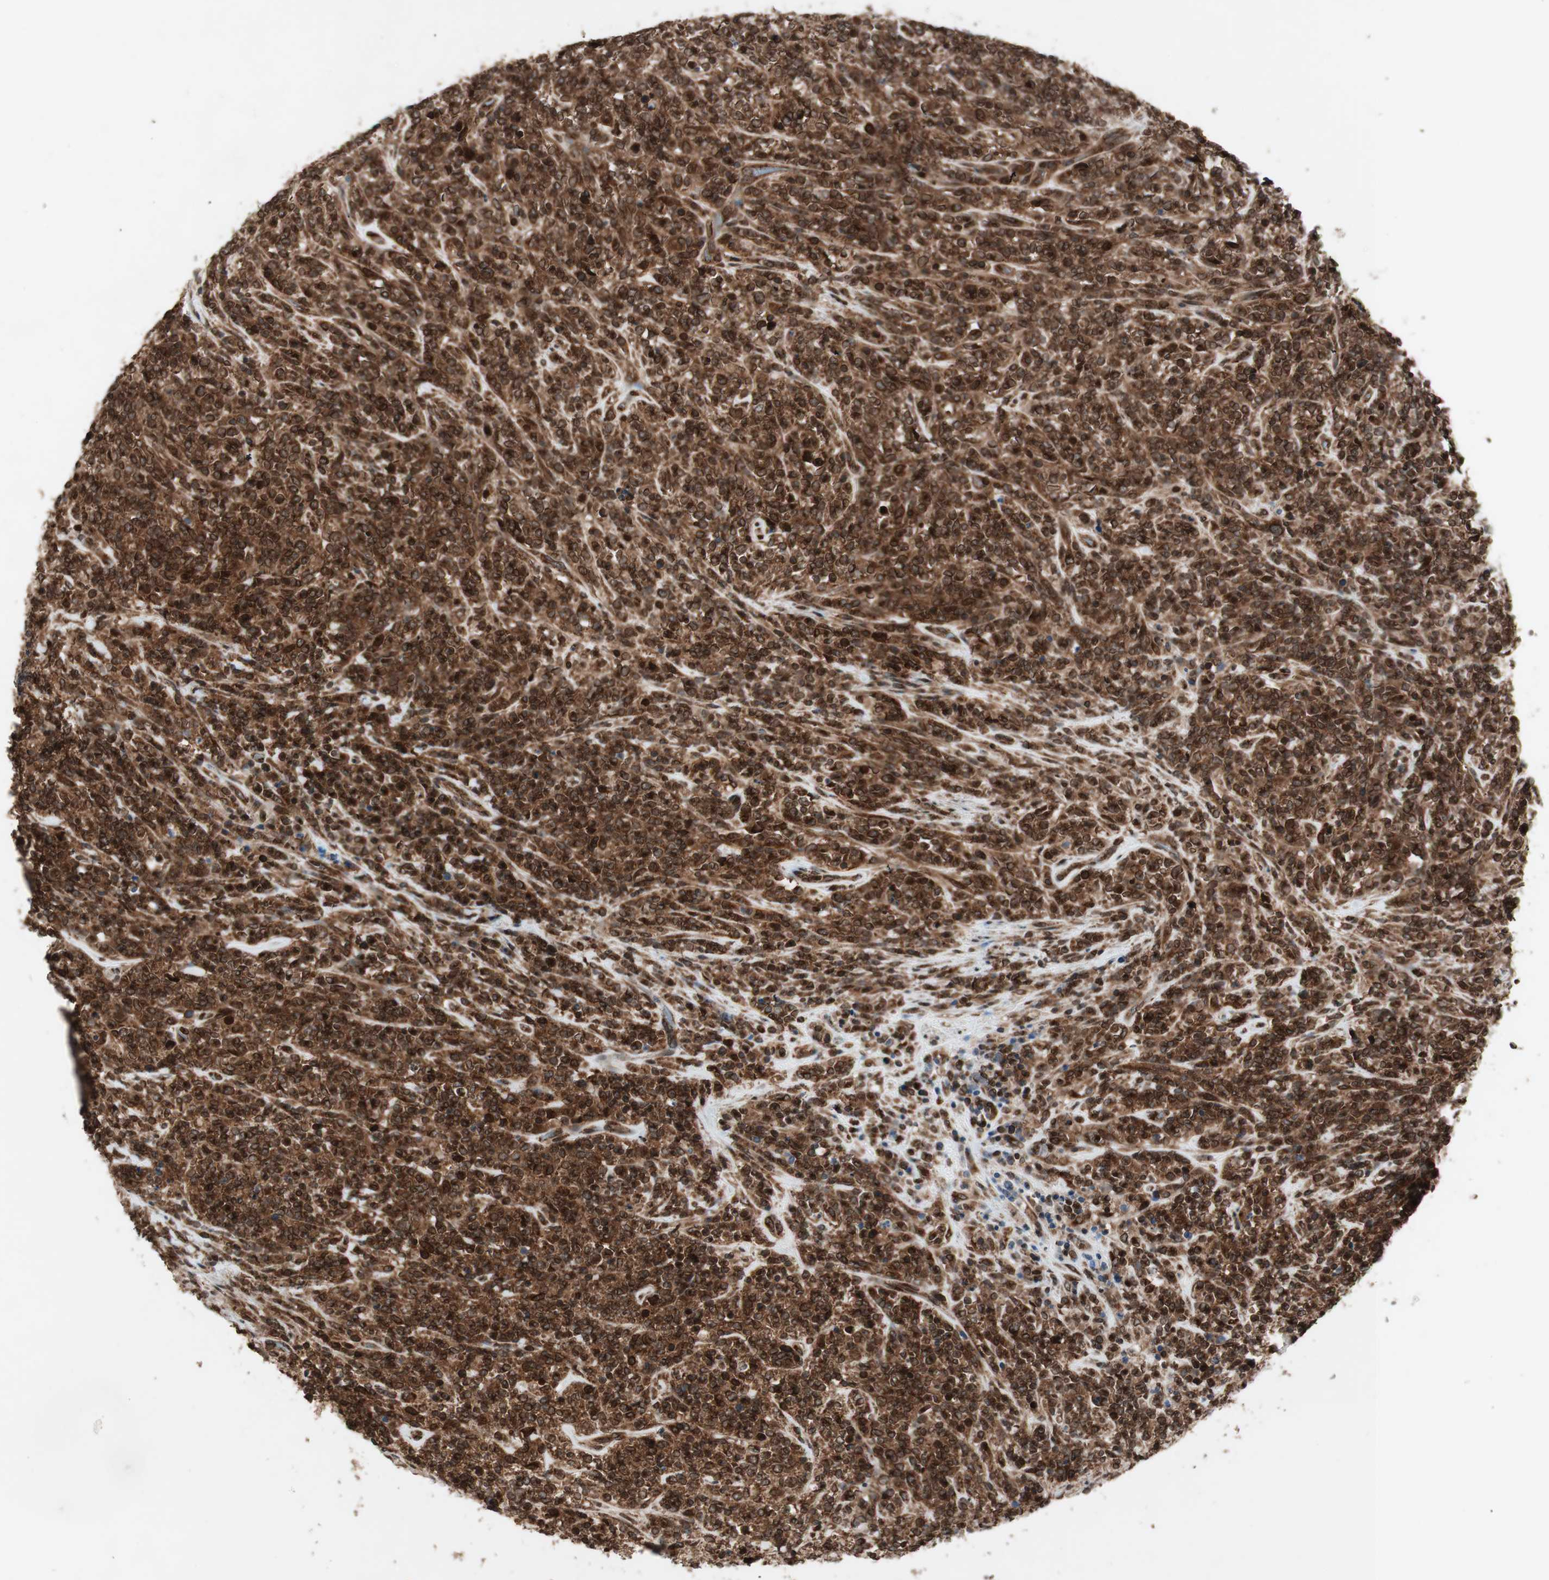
{"staining": {"intensity": "strong", "quantity": ">75%", "location": "cytoplasmic/membranous,nuclear"}, "tissue": "lymphoma", "cell_type": "Tumor cells", "image_type": "cancer", "snomed": [{"axis": "morphology", "description": "Malignant lymphoma, non-Hodgkin's type, High grade"}, {"axis": "topography", "description": "Soft tissue"}], "caption": "High-power microscopy captured an immunohistochemistry histopathology image of lymphoma, revealing strong cytoplasmic/membranous and nuclear staining in about >75% of tumor cells.", "gene": "NUP62", "patient": {"sex": "male", "age": 18}}